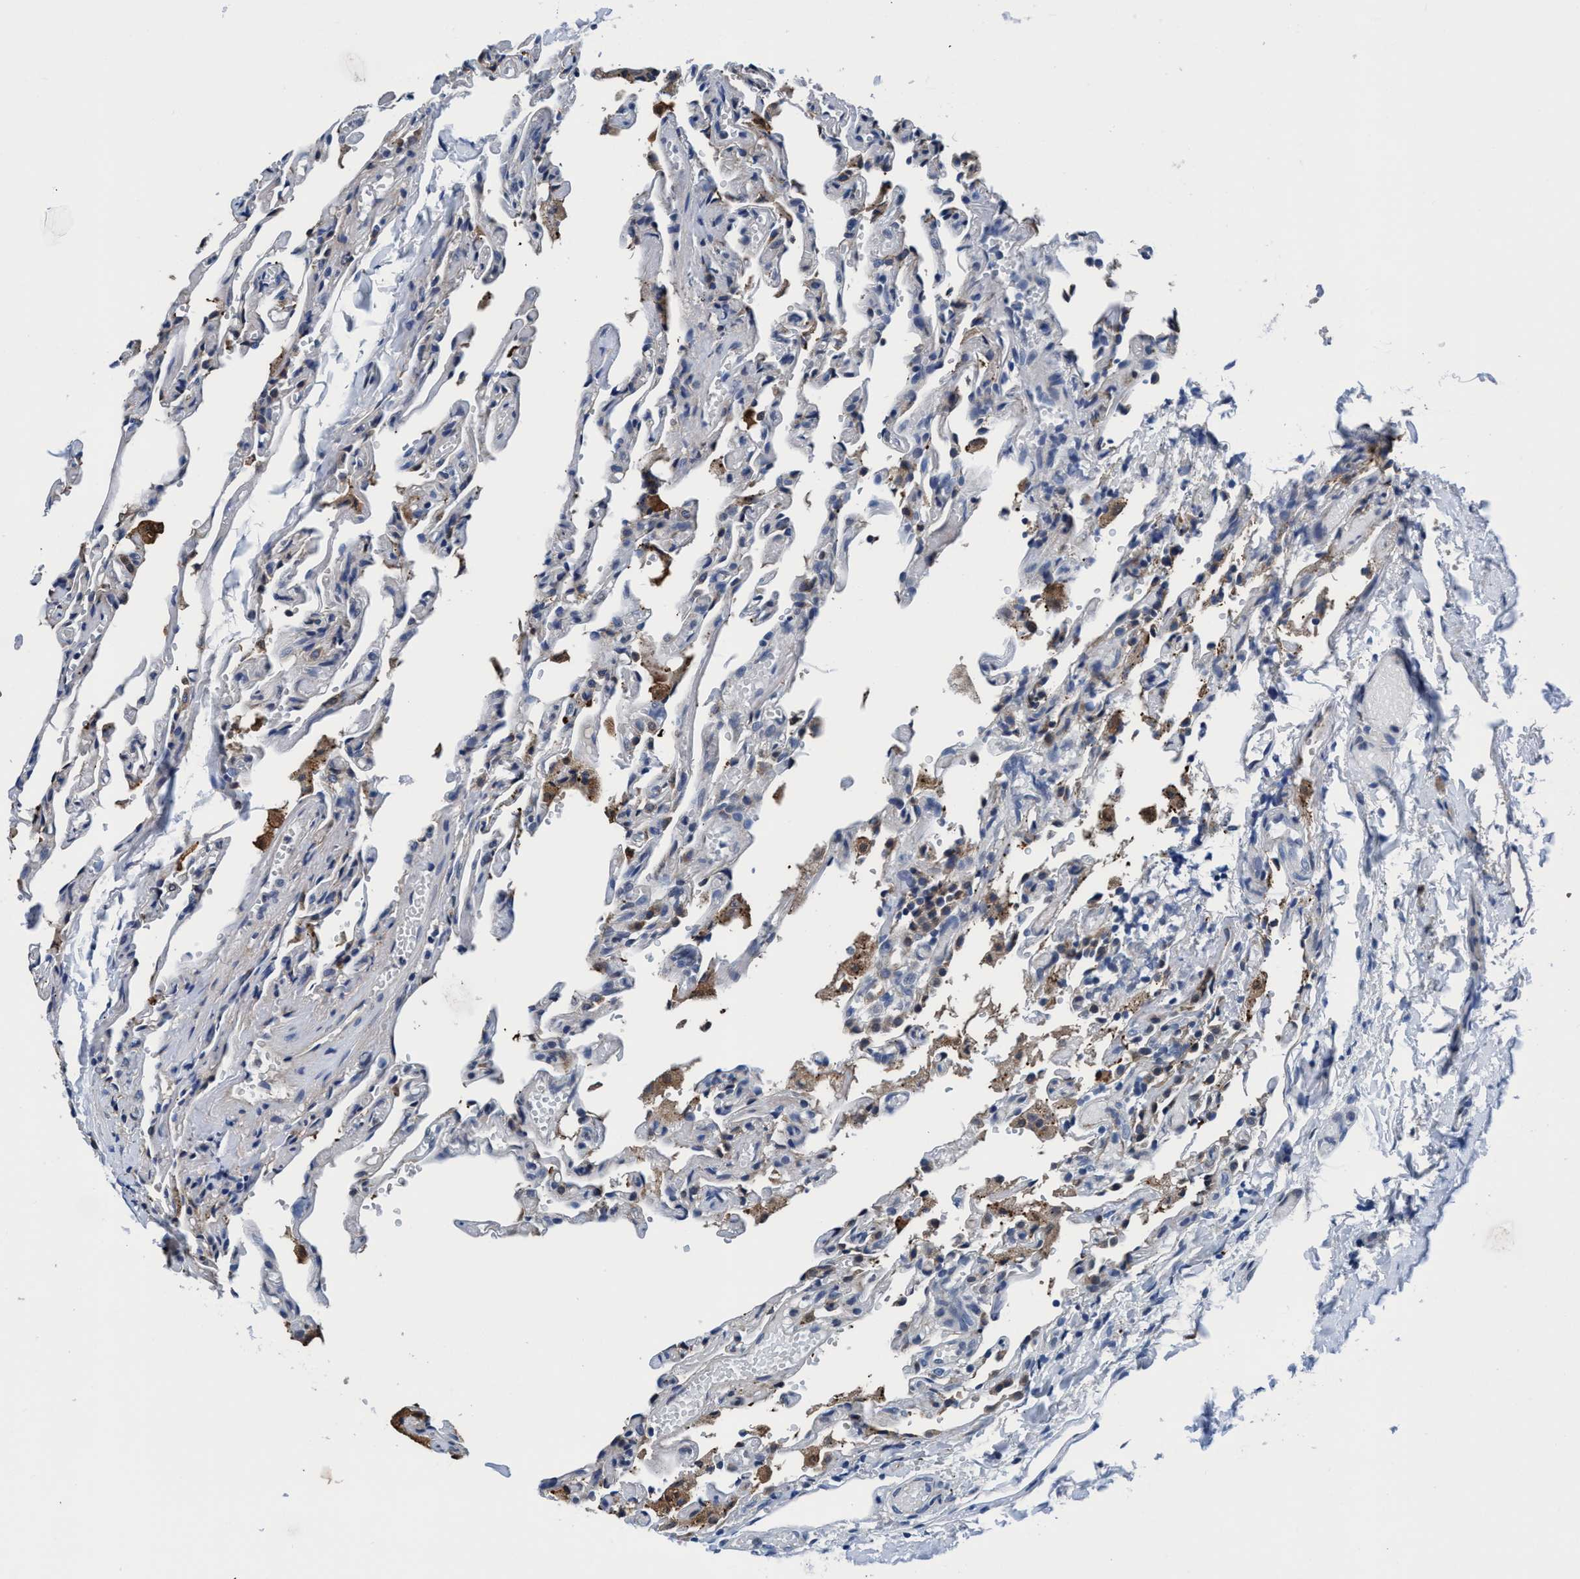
{"staining": {"intensity": "negative", "quantity": "none", "location": "none"}, "tissue": "lung", "cell_type": "Alveolar cells", "image_type": "normal", "snomed": [{"axis": "morphology", "description": "Normal tissue, NOS"}, {"axis": "topography", "description": "Lung"}], "caption": "An IHC image of normal lung is shown. There is no staining in alveolar cells of lung.", "gene": "TMEM94", "patient": {"sex": "male", "age": 21}}